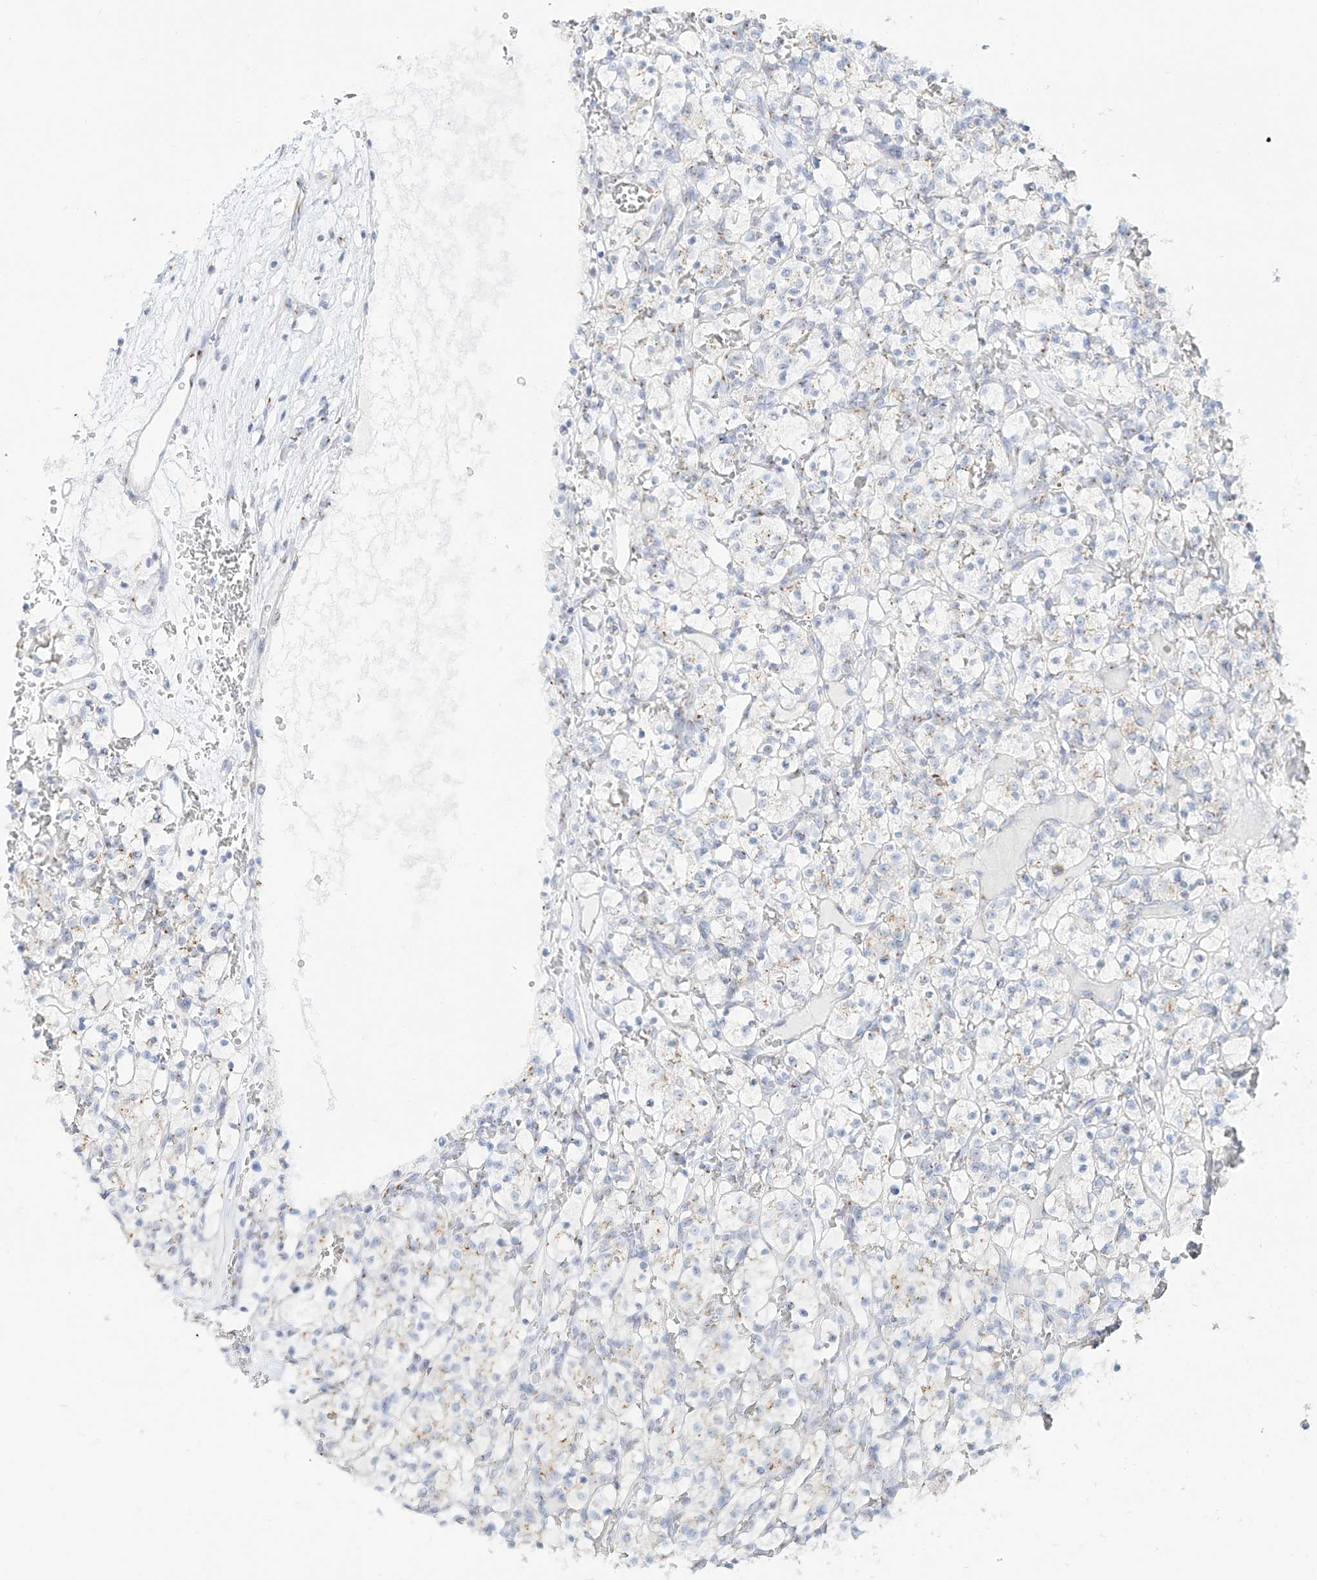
{"staining": {"intensity": "negative", "quantity": "none", "location": "none"}, "tissue": "renal cancer", "cell_type": "Tumor cells", "image_type": "cancer", "snomed": [{"axis": "morphology", "description": "Adenocarcinoma, NOS"}, {"axis": "topography", "description": "Kidney"}], "caption": "Immunohistochemistry image of renal cancer stained for a protein (brown), which displays no positivity in tumor cells.", "gene": "BSDC1", "patient": {"sex": "female", "age": 57}}